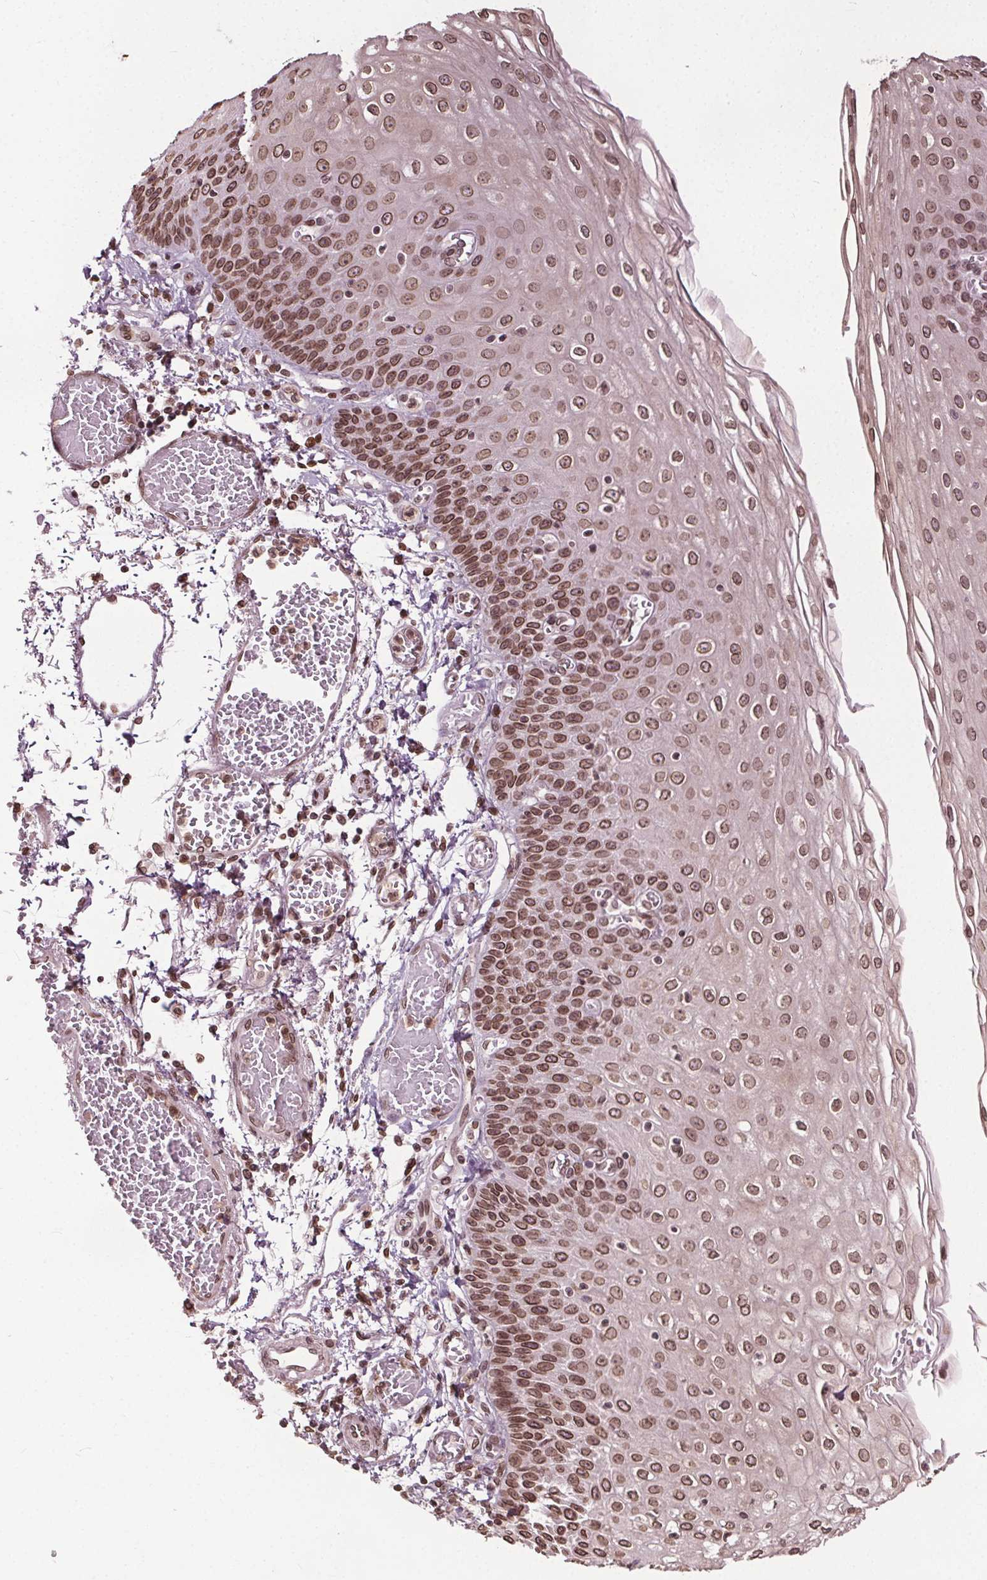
{"staining": {"intensity": "moderate", "quantity": ">75%", "location": "cytoplasmic/membranous,nuclear"}, "tissue": "esophagus", "cell_type": "Squamous epithelial cells", "image_type": "normal", "snomed": [{"axis": "morphology", "description": "Normal tissue, NOS"}, {"axis": "morphology", "description": "Adenocarcinoma, NOS"}, {"axis": "topography", "description": "Esophagus"}], "caption": "This photomicrograph demonstrates immunohistochemistry (IHC) staining of unremarkable esophagus, with medium moderate cytoplasmic/membranous,nuclear staining in about >75% of squamous epithelial cells.", "gene": "TTC39C", "patient": {"sex": "male", "age": 81}}